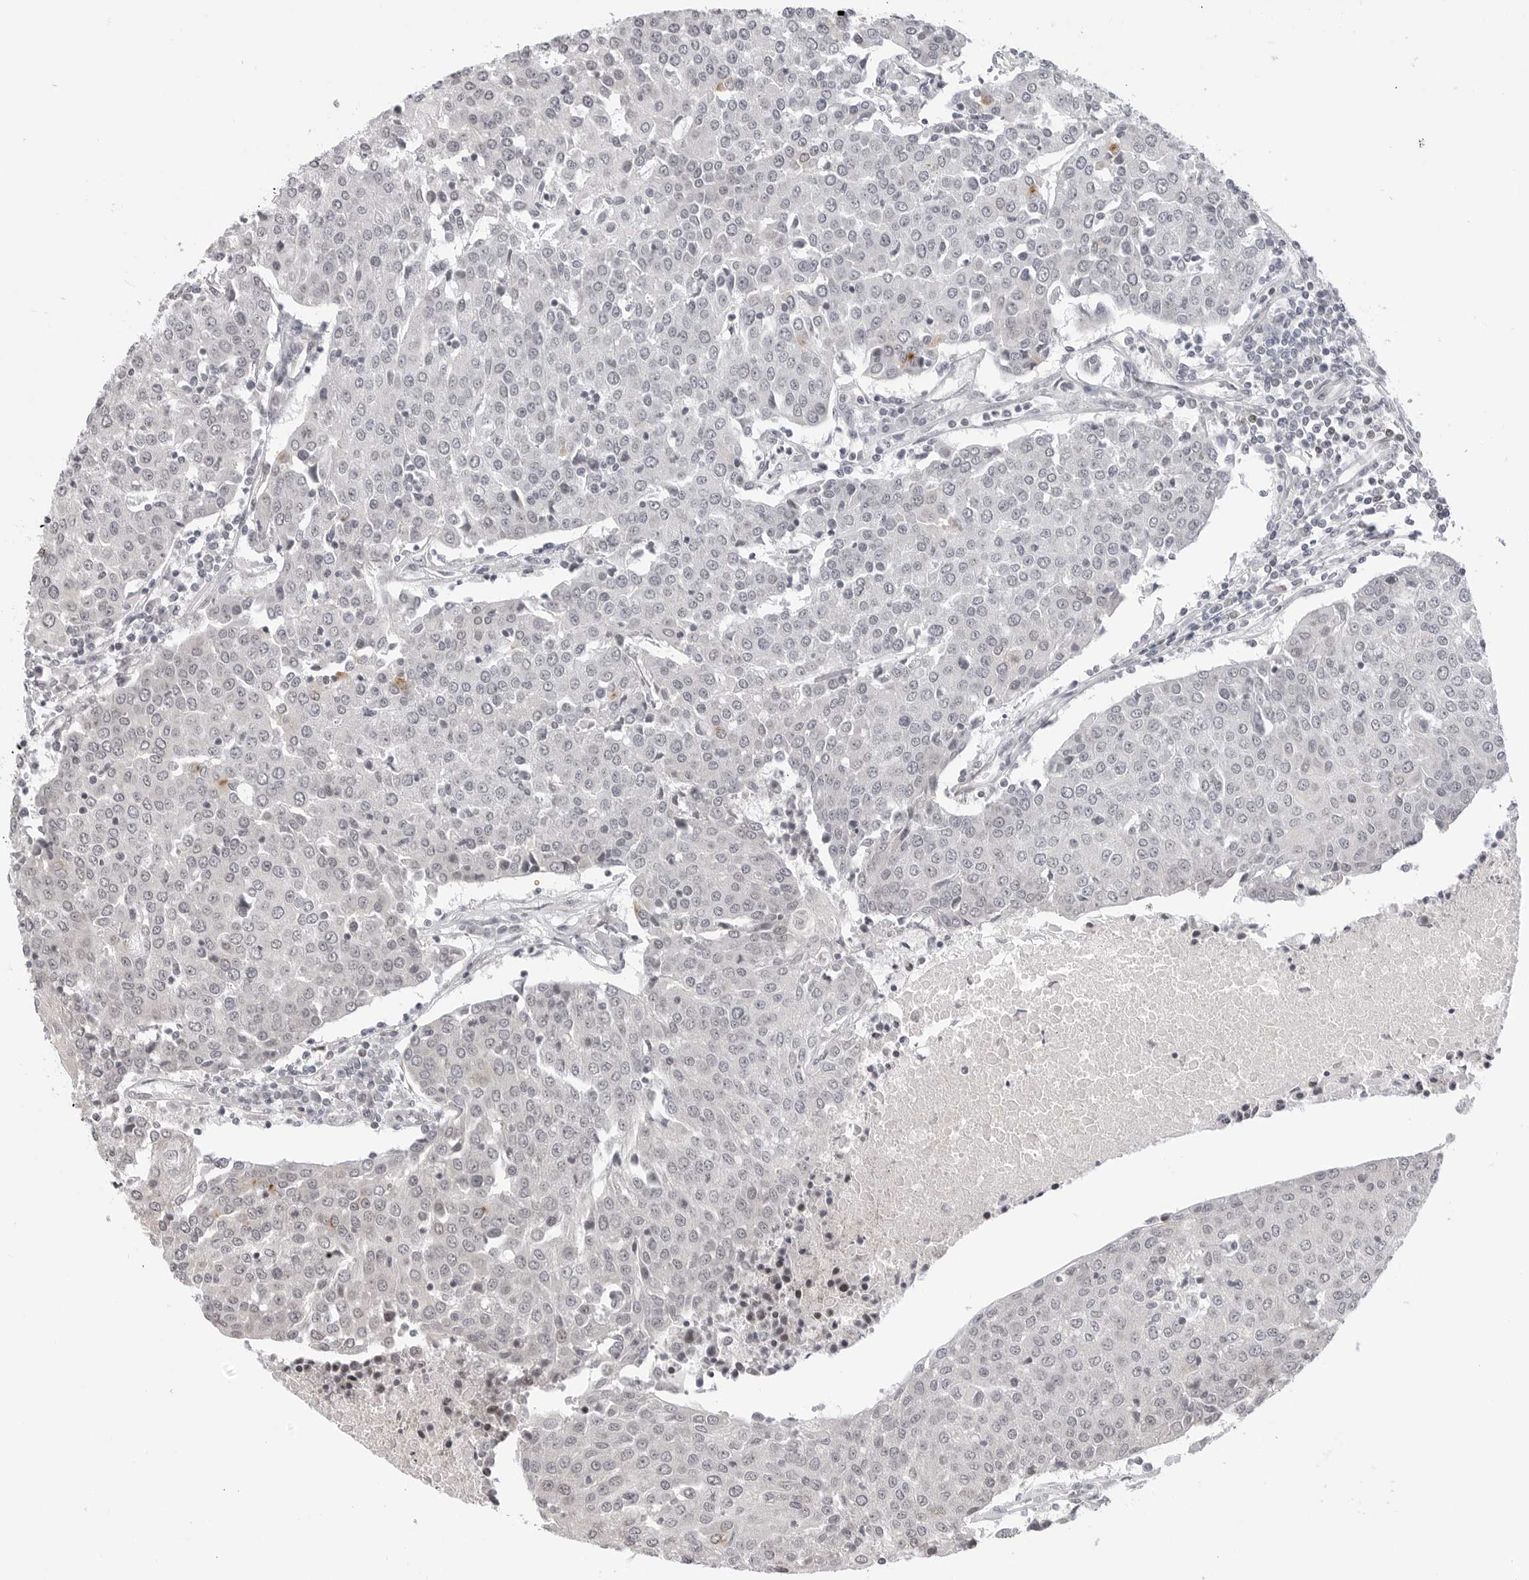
{"staining": {"intensity": "negative", "quantity": "none", "location": "none"}, "tissue": "urothelial cancer", "cell_type": "Tumor cells", "image_type": "cancer", "snomed": [{"axis": "morphology", "description": "Urothelial carcinoma, High grade"}, {"axis": "topography", "description": "Urinary bladder"}], "caption": "Immunohistochemistry (IHC) histopathology image of neoplastic tissue: urothelial cancer stained with DAB shows no significant protein staining in tumor cells.", "gene": "C8orf33", "patient": {"sex": "female", "age": 85}}